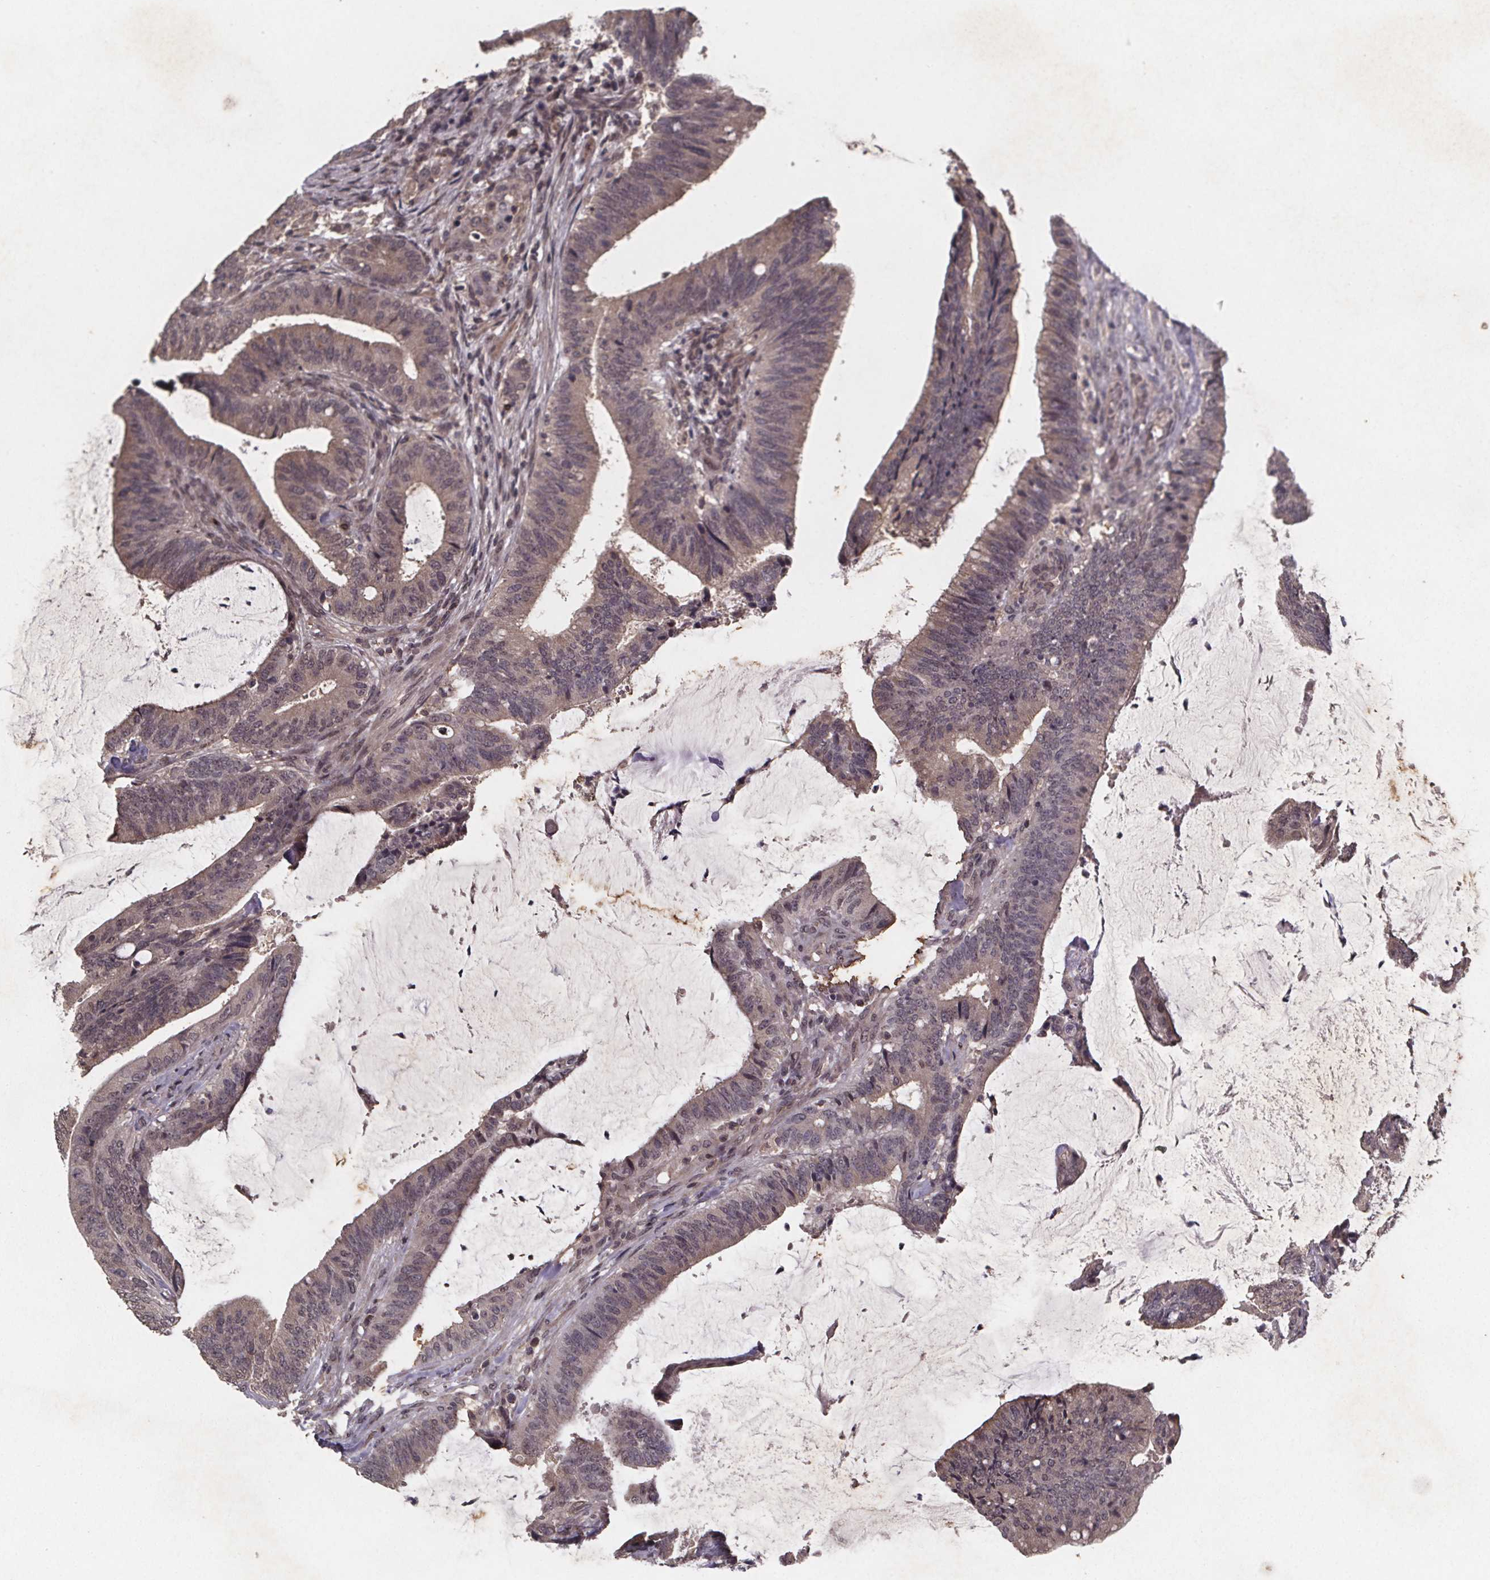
{"staining": {"intensity": "weak", "quantity": "25%-75%", "location": "cytoplasmic/membranous"}, "tissue": "colorectal cancer", "cell_type": "Tumor cells", "image_type": "cancer", "snomed": [{"axis": "morphology", "description": "Adenocarcinoma, NOS"}, {"axis": "topography", "description": "Colon"}], "caption": "Immunohistochemical staining of colorectal cancer (adenocarcinoma) displays weak cytoplasmic/membranous protein expression in about 25%-75% of tumor cells.", "gene": "PIERCE2", "patient": {"sex": "female", "age": 43}}